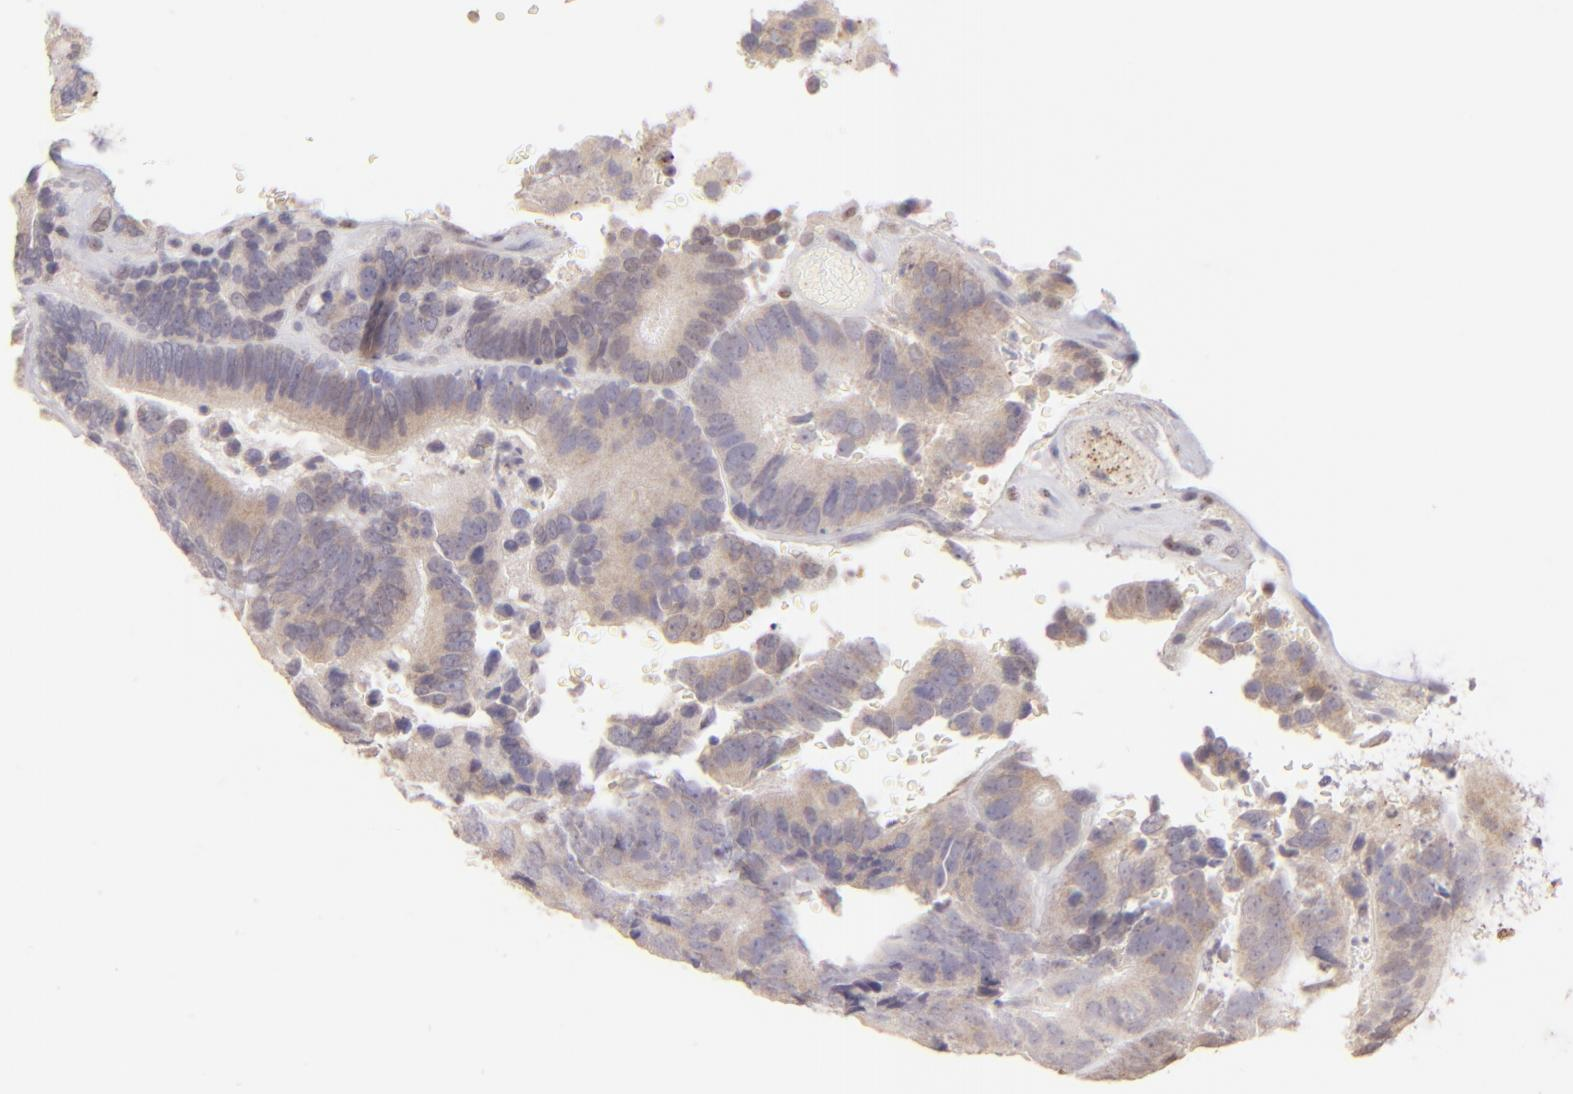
{"staining": {"intensity": "negative", "quantity": "none", "location": "none"}, "tissue": "colorectal cancer", "cell_type": "Tumor cells", "image_type": "cancer", "snomed": [{"axis": "morphology", "description": "Normal tissue, NOS"}, {"axis": "morphology", "description": "Adenocarcinoma, NOS"}, {"axis": "topography", "description": "Colon"}], "caption": "Protein analysis of colorectal cancer demonstrates no significant staining in tumor cells.", "gene": "MAGEA1", "patient": {"sex": "female", "age": 78}}